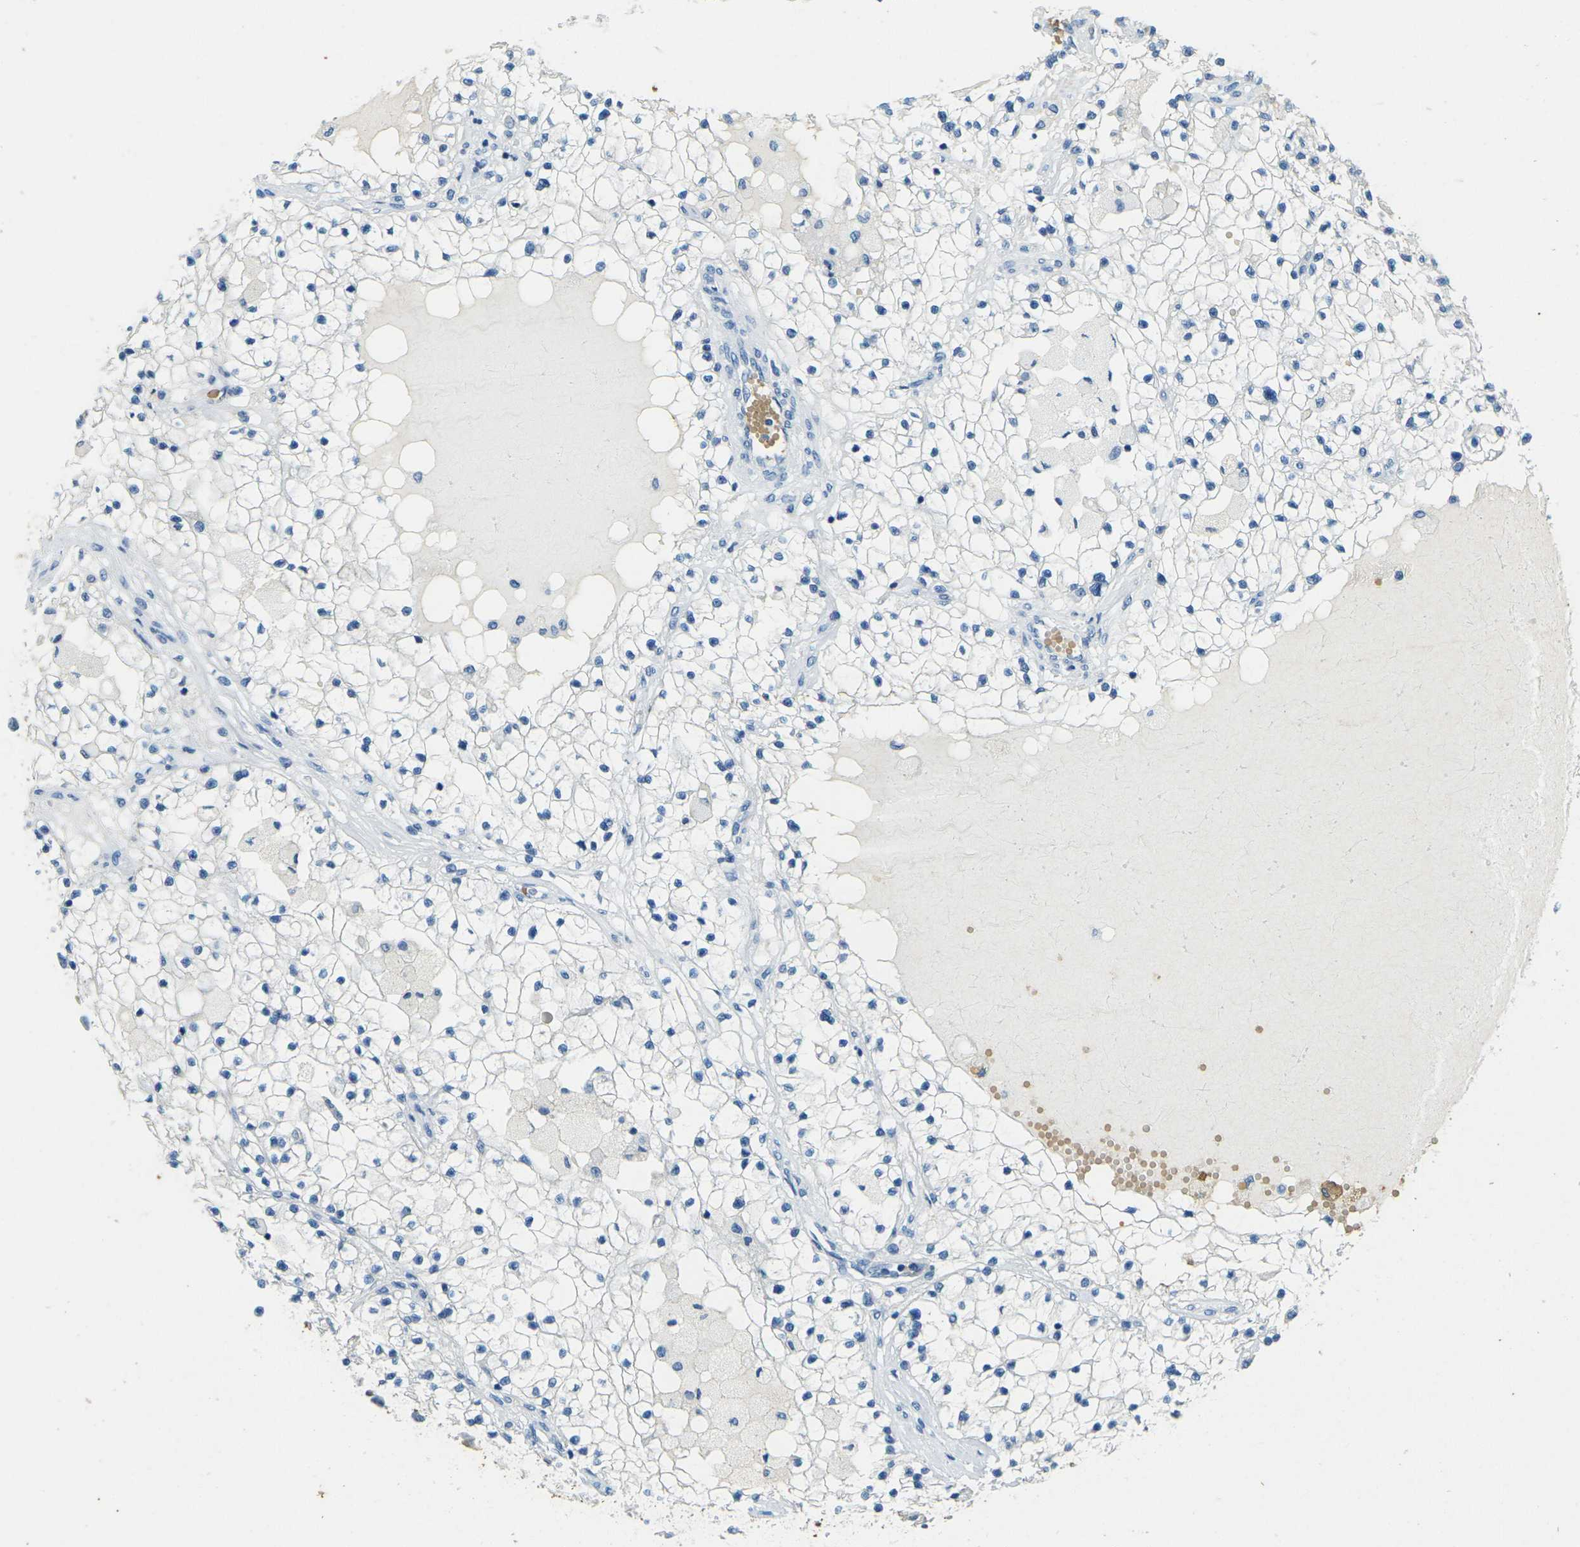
{"staining": {"intensity": "negative", "quantity": "none", "location": "none"}, "tissue": "renal cancer", "cell_type": "Tumor cells", "image_type": "cancer", "snomed": [{"axis": "morphology", "description": "Adenocarcinoma, NOS"}, {"axis": "topography", "description": "Kidney"}], "caption": "A histopathology image of human renal cancer is negative for staining in tumor cells.", "gene": "HBB", "patient": {"sex": "male", "age": 68}}